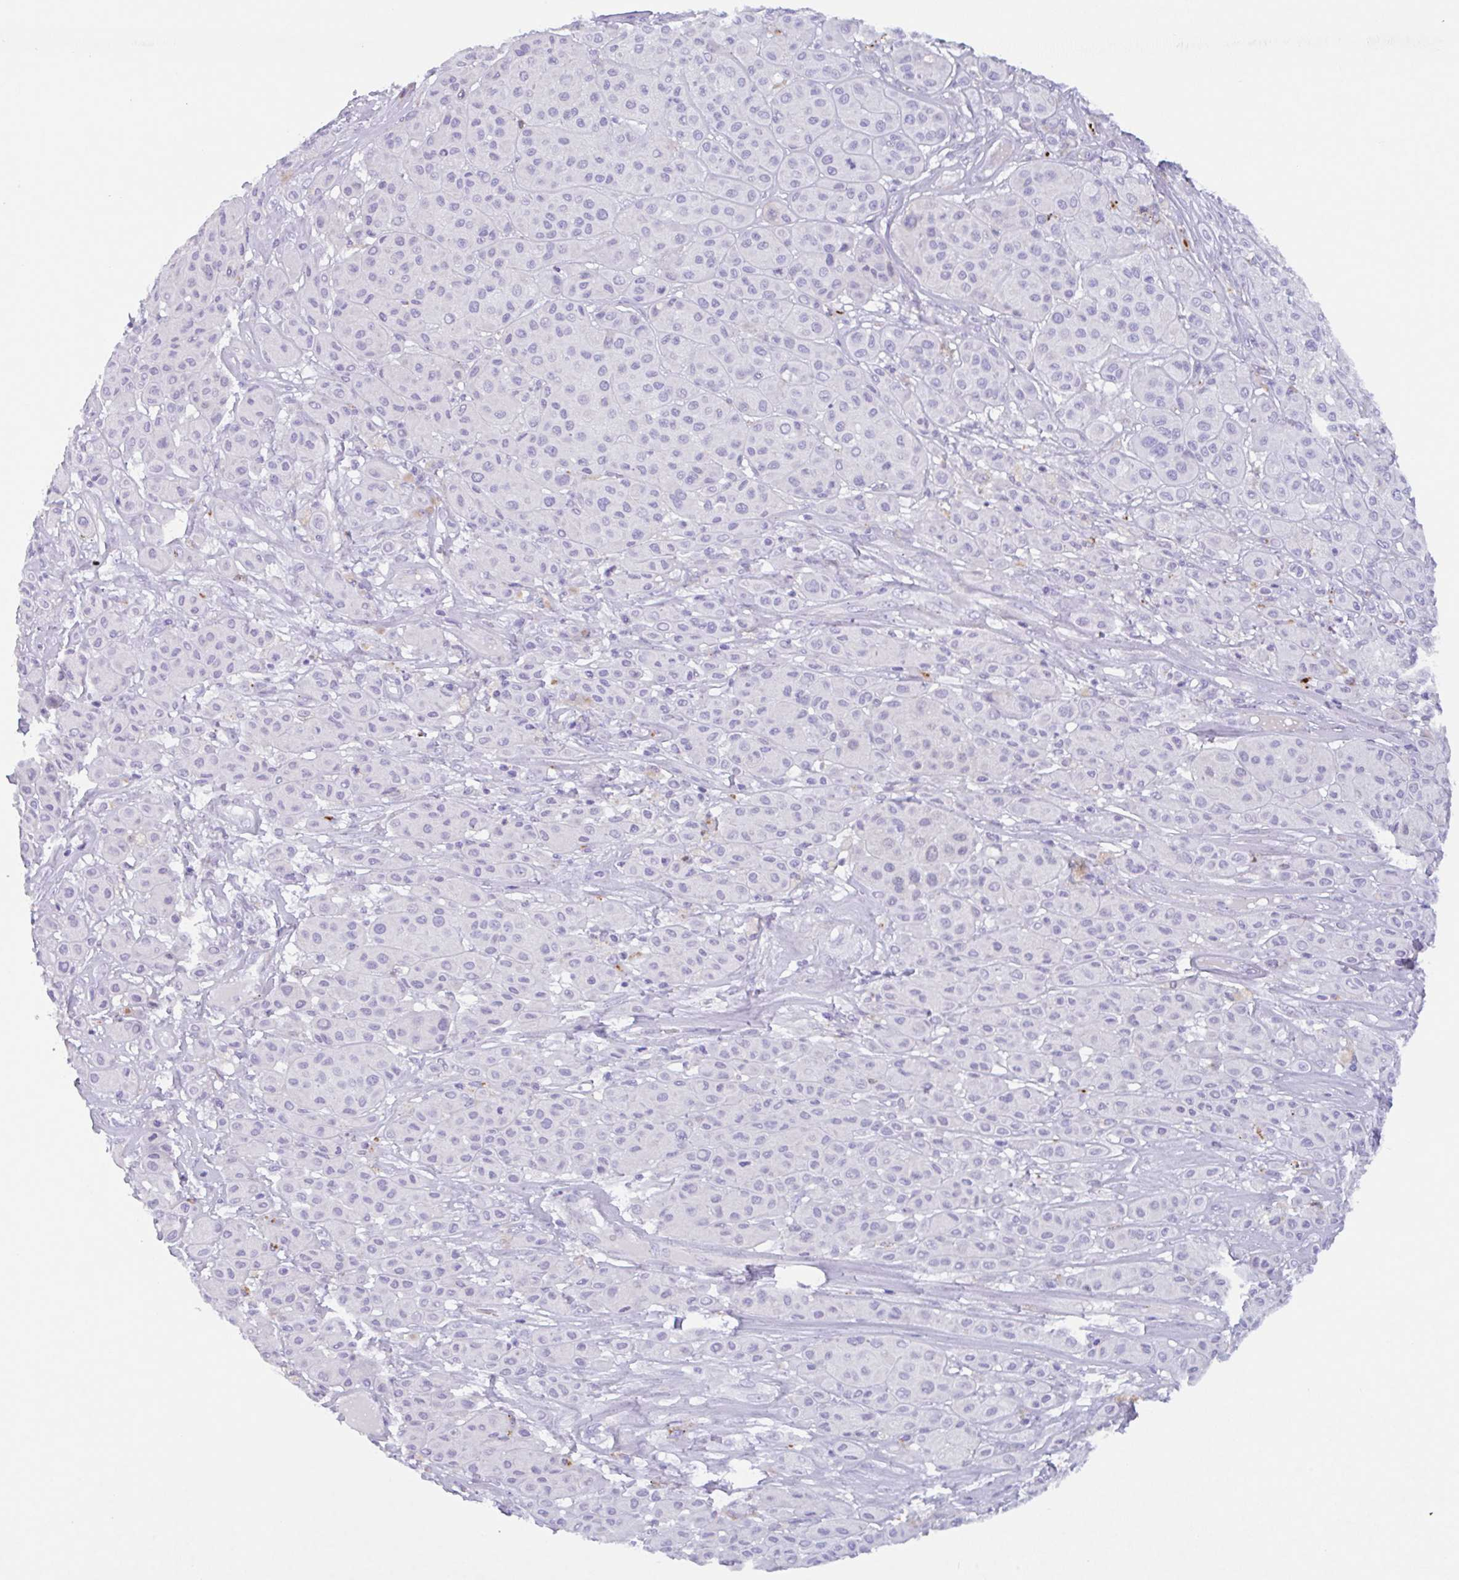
{"staining": {"intensity": "negative", "quantity": "none", "location": "none"}, "tissue": "melanoma", "cell_type": "Tumor cells", "image_type": "cancer", "snomed": [{"axis": "morphology", "description": "Malignant melanoma, Metastatic site"}, {"axis": "topography", "description": "Smooth muscle"}], "caption": "DAB (3,3'-diaminobenzidine) immunohistochemical staining of malignant melanoma (metastatic site) demonstrates no significant staining in tumor cells.", "gene": "DTWD2", "patient": {"sex": "male", "age": 41}}